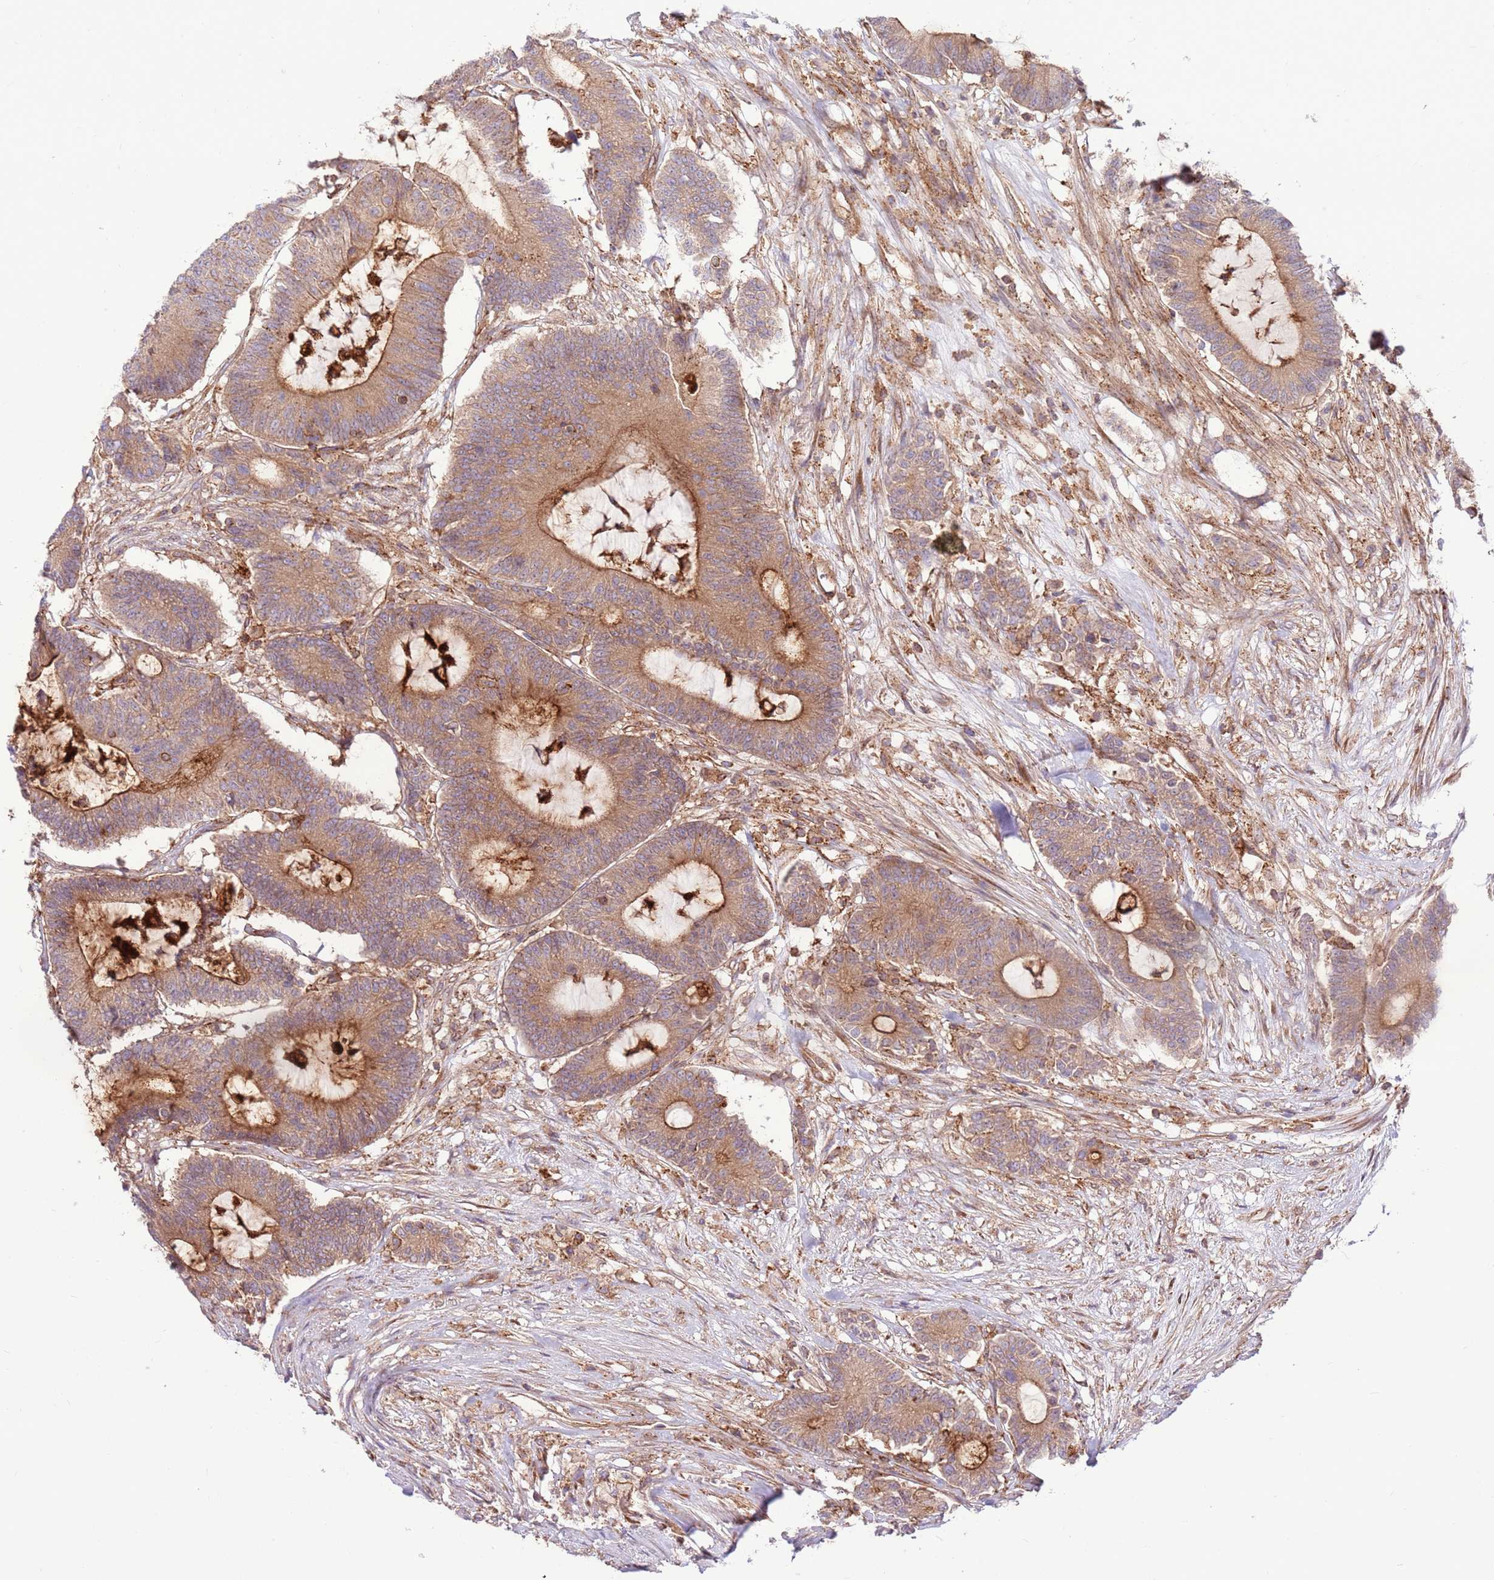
{"staining": {"intensity": "moderate", "quantity": ">75%", "location": "cytoplasmic/membranous"}, "tissue": "colorectal cancer", "cell_type": "Tumor cells", "image_type": "cancer", "snomed": [{"axis": "morphology", "description": "Adenocarcinoma, NOS"}, {"axis": "topography", "description": "Colon"}], "caption": "The immunohistochemical stain shows moderate cytoplasmic/membranous expression in tumor cells of colorectal adenocarcinoma tissue.", "gene": "DDX19B", "patient": {"sex": "female", "age": 84}}